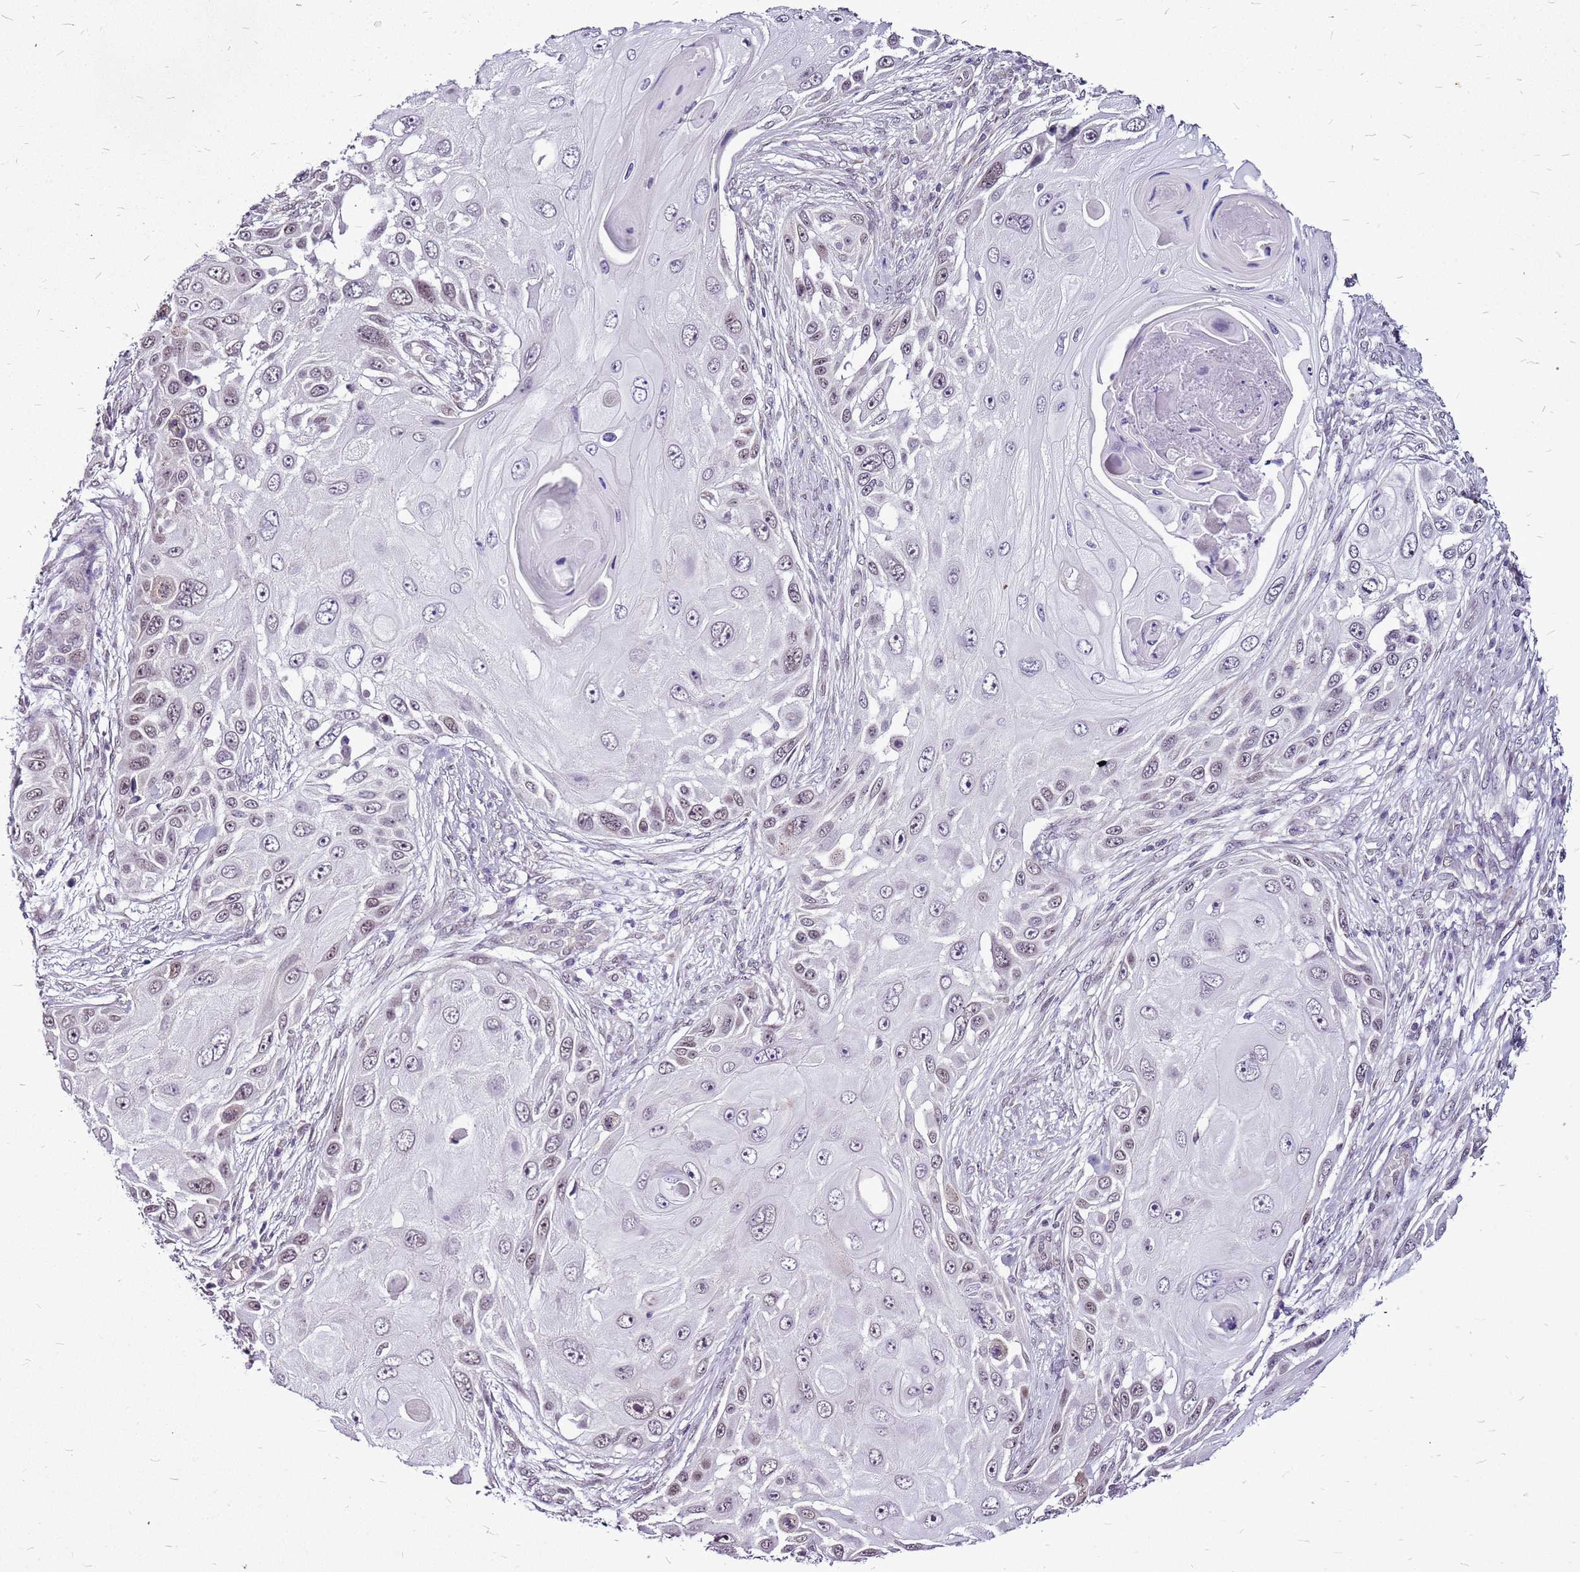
{"staining": {"intensity": "moderate", "quantity": "25%-75%", "location": "nuclear"}, "tissue": "skin cancer", "cell_type": "Tumor cells", "image_type": "cancer", "snomed": [{"axis": "morphology", "description": "Squamous cell carcinoma, NOS"}, {"axis": "topography", "description": "Skin"}], "caption": "Immunohistochemistry (IHC) histopathology image of neoplastic tissue: skin cancer (squamous cell carcinoma) stained using immunohistochemistry shows medium levels of moderate protein expression localized specifically in the nuclear of tumor cells, appearing as a nuclear brown color.", "gene": "CCDC166", "patient": {"sex": "female", "age": 44}}